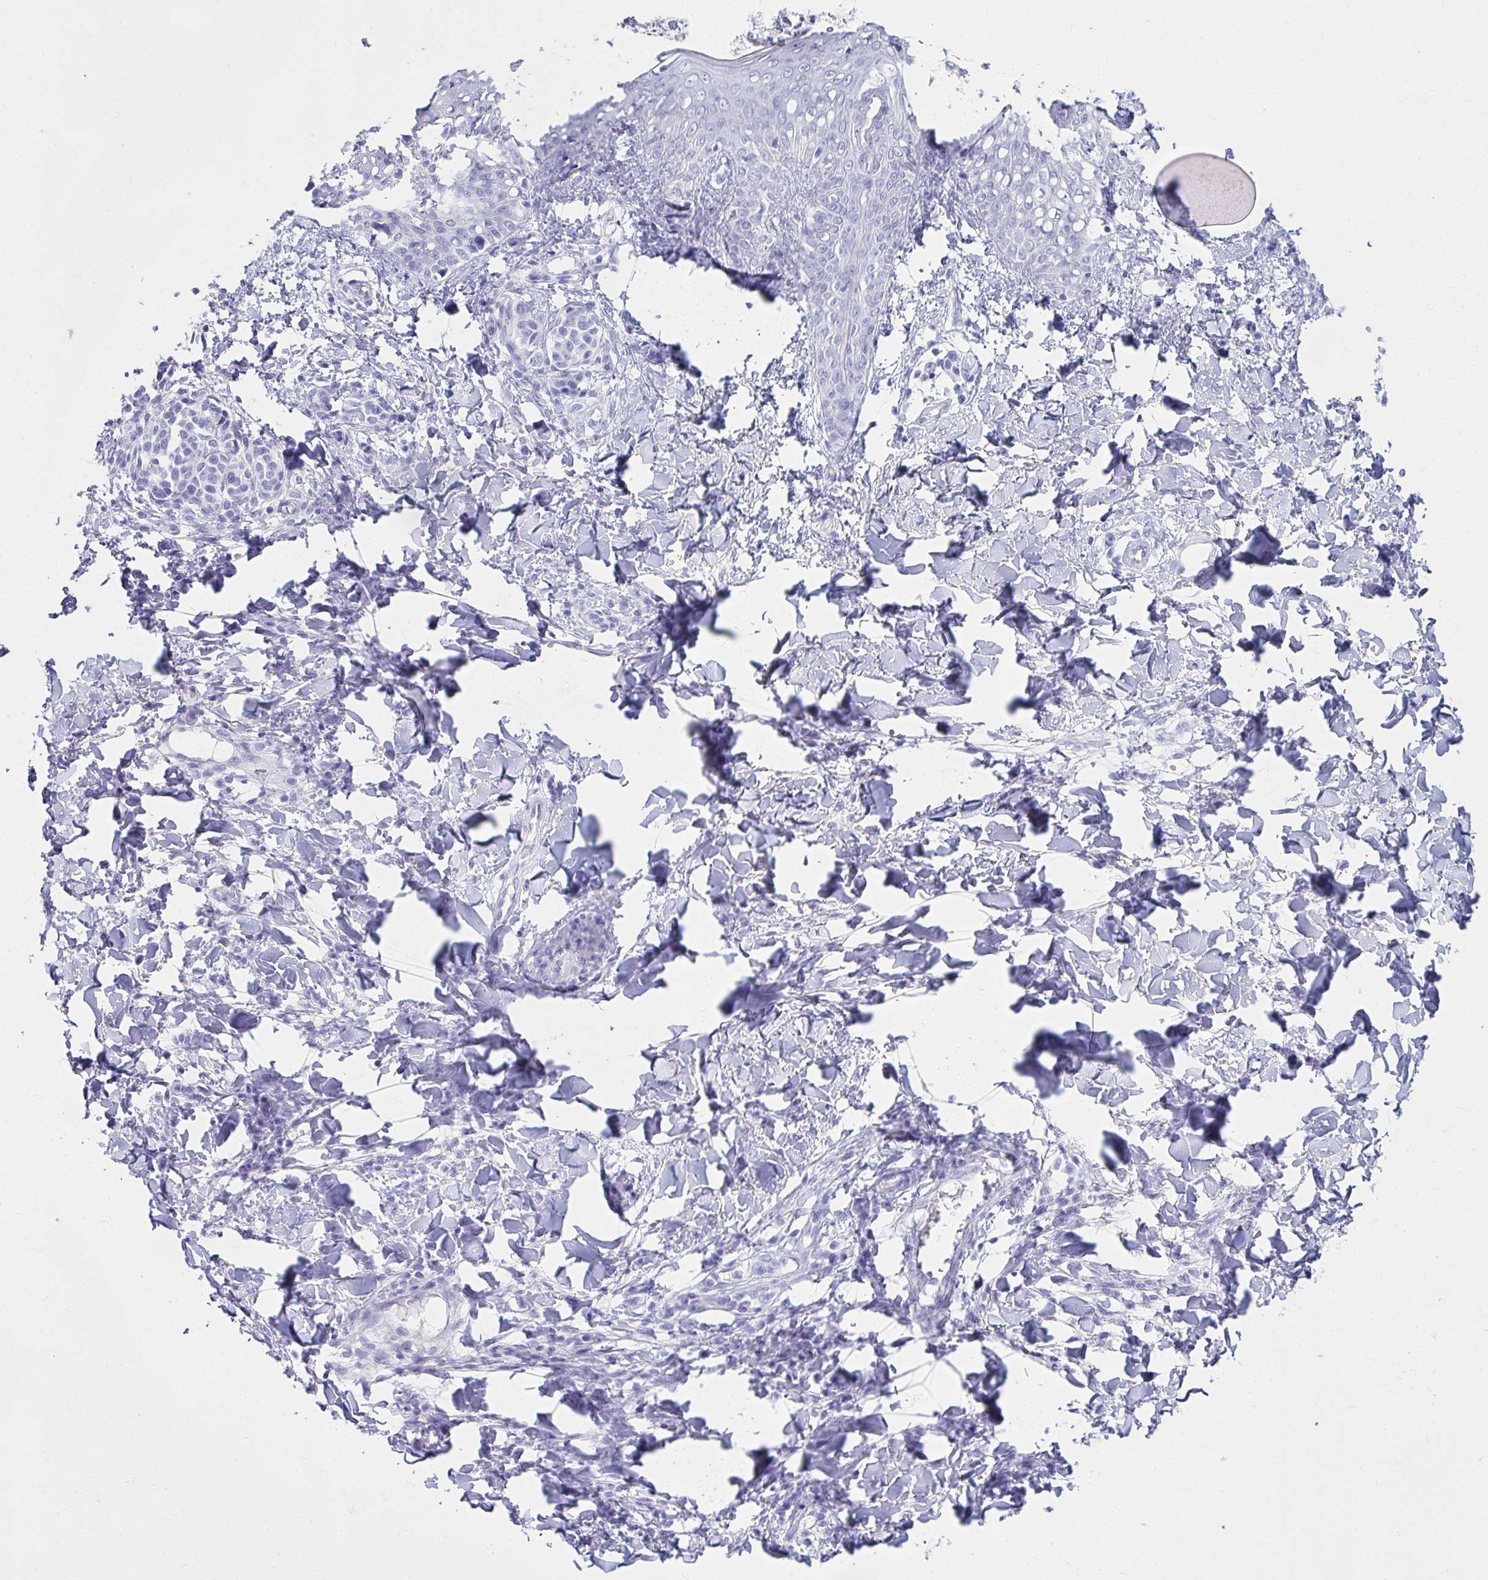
{"staining": {"intensity": "negative", "quantity": "none", "location": "none"}, "tissue": "skin", "cell_type": "Fibroblasts", "image_type": "normal", "snomed": [{"axis": "morphology", "description": "Normal tissue, NOS"}, {"axis": "topography", "description": "Skin"}], "caption": "This photomicrograph is of unremarkable skin stained with immunohistochemistry to label a protein in brown with the nuclei are counter-stained blue. There is no staining in fibroblasts. (Stains: DAB (3,3'-diaminobenzidine) IHC with hematoxylin counter stain, Microscopy: brightfield microscopy at high magnification).", "gene": "ATP4B", "patient": {"sex": "male", "age": 16}}